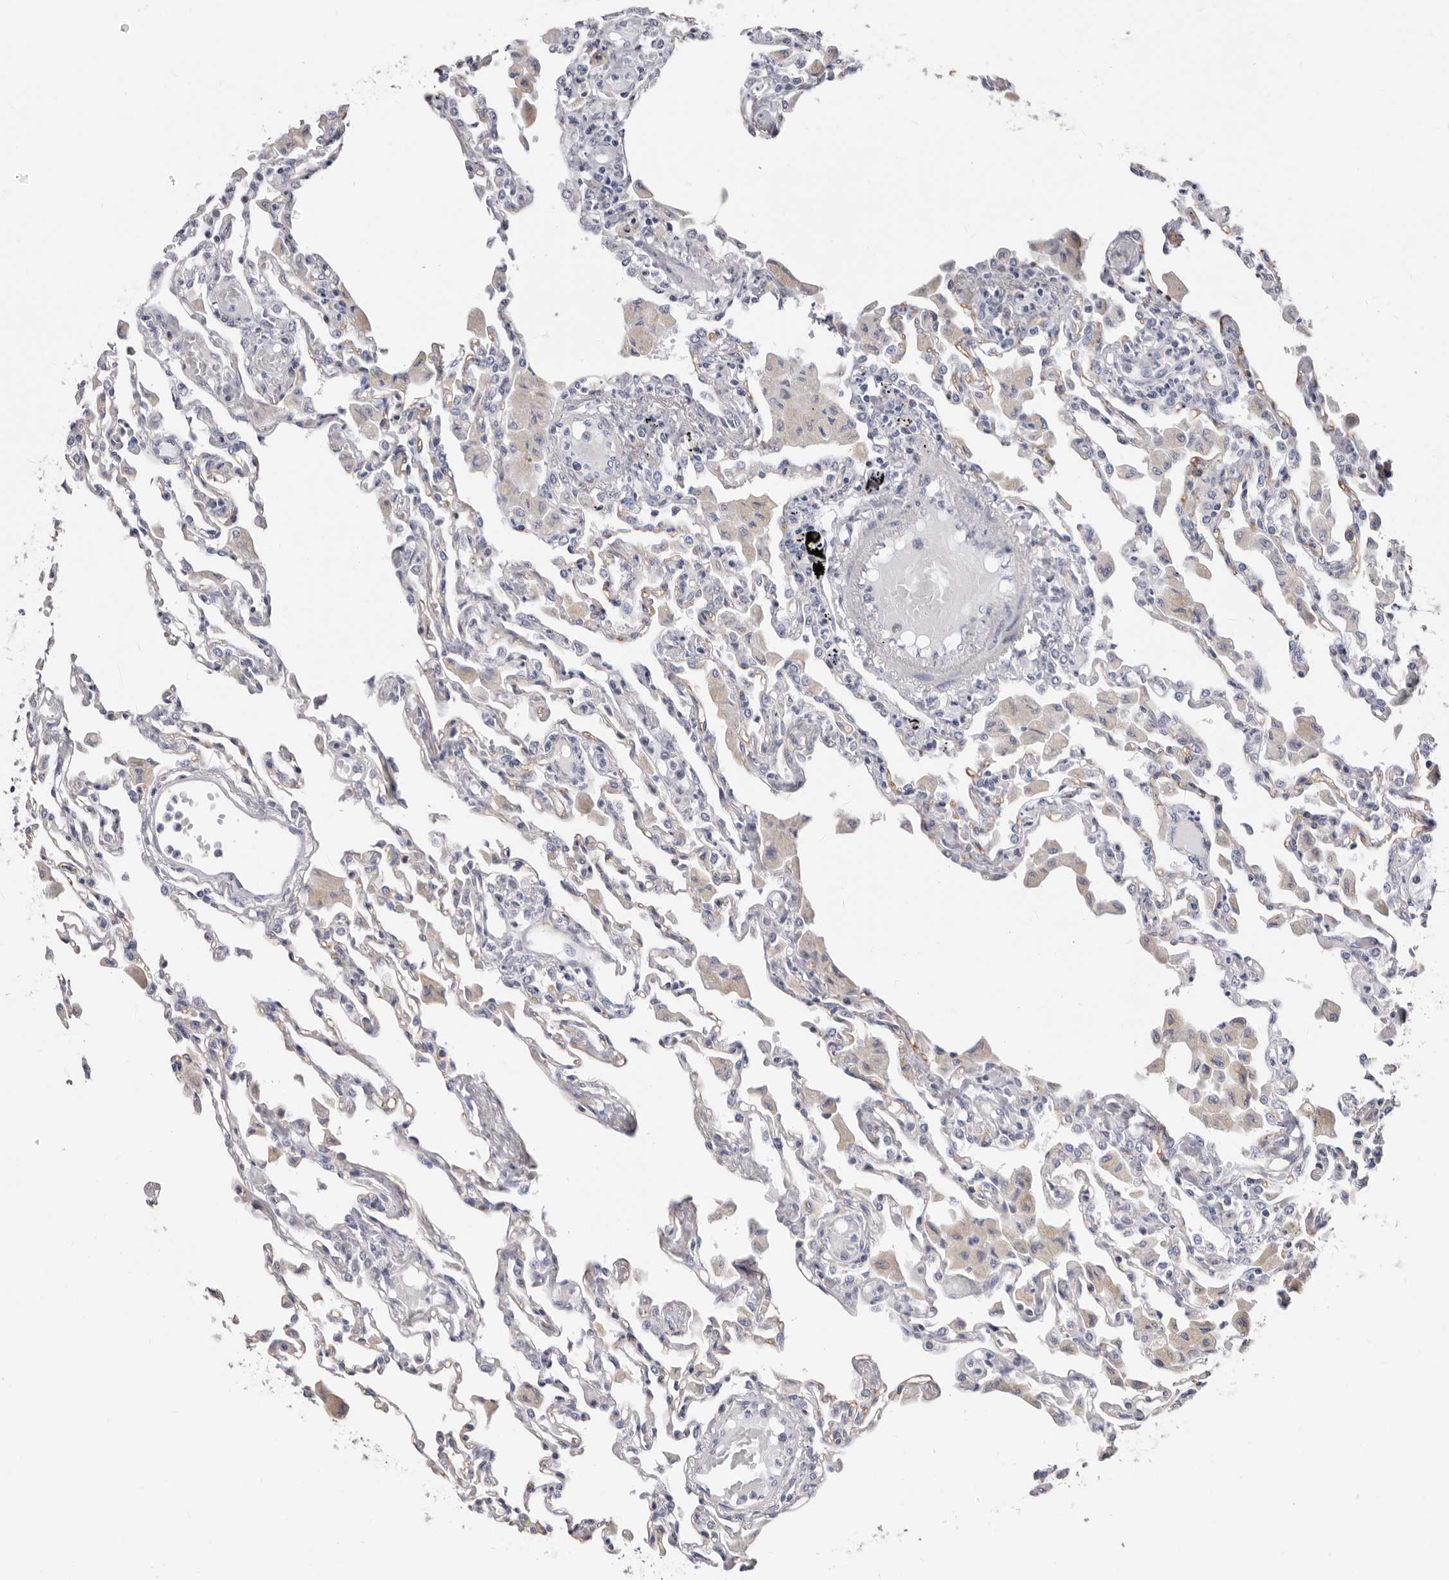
{"staining": {"intensity": "negative", "quantity": "none", "location": "none"}, "tissue": "lung", "cell_type": "Alveolar cells", "image_type": "normal", "snomed": [{"axis": "morphology", "description": "Normal tissue, NOS"}, {"axis": "topography", "description": "Bronchus"}, {"axis": "topography", "description": "Lung"}], "caption": "This is an immunohistochemistry histopathology image of benign human lung. There is no staining in alveolar cells.", "gene": "RSPO2", "patient": {"sex": "female", "age": 49}}